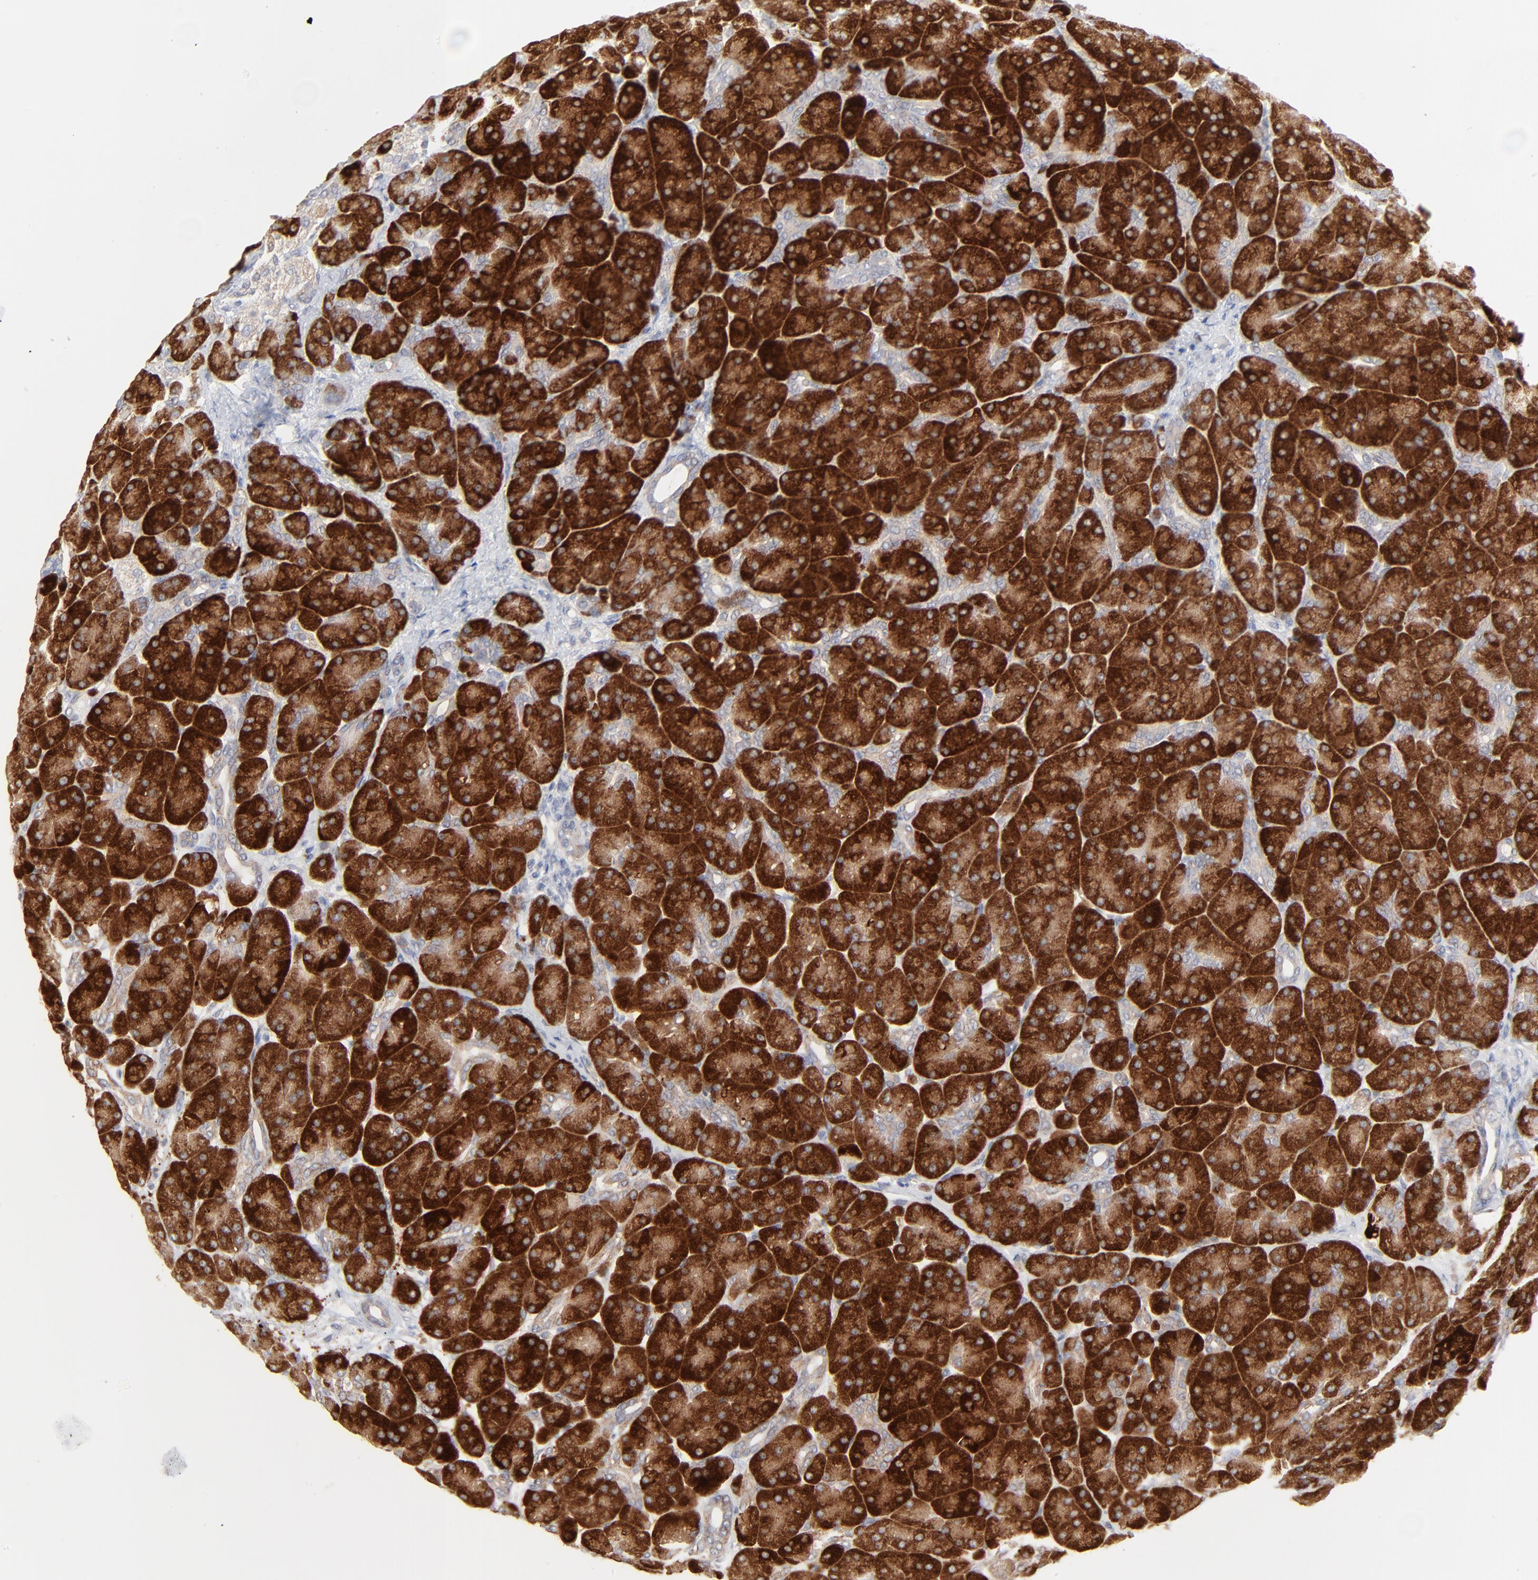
{"staining": {"intensity": "strong", "quantity": ">75%", "location": "cytoplasmic/membranous"}, "tissue": "pancreas", "cell_type": "Exocrine glandular cells", "image_type": "normal", "snomed": [{"axis": "morphology", "description": "Normal tissue, NOS"}, {"axis": "topography", "description": "Pancreas"}], "caption": "Immunohistochemistry image of unremarkable pancreas: pancreas stained using immunohistochemistry reveals high levels of strong protein expression localized specifically in the cytoplasmic/membranous of exocrine glandular cells, appearing as a cytoplasmic/membranous brown color.", "gene": "FANCB", "patient": {"sex": "male", "age": 66}}